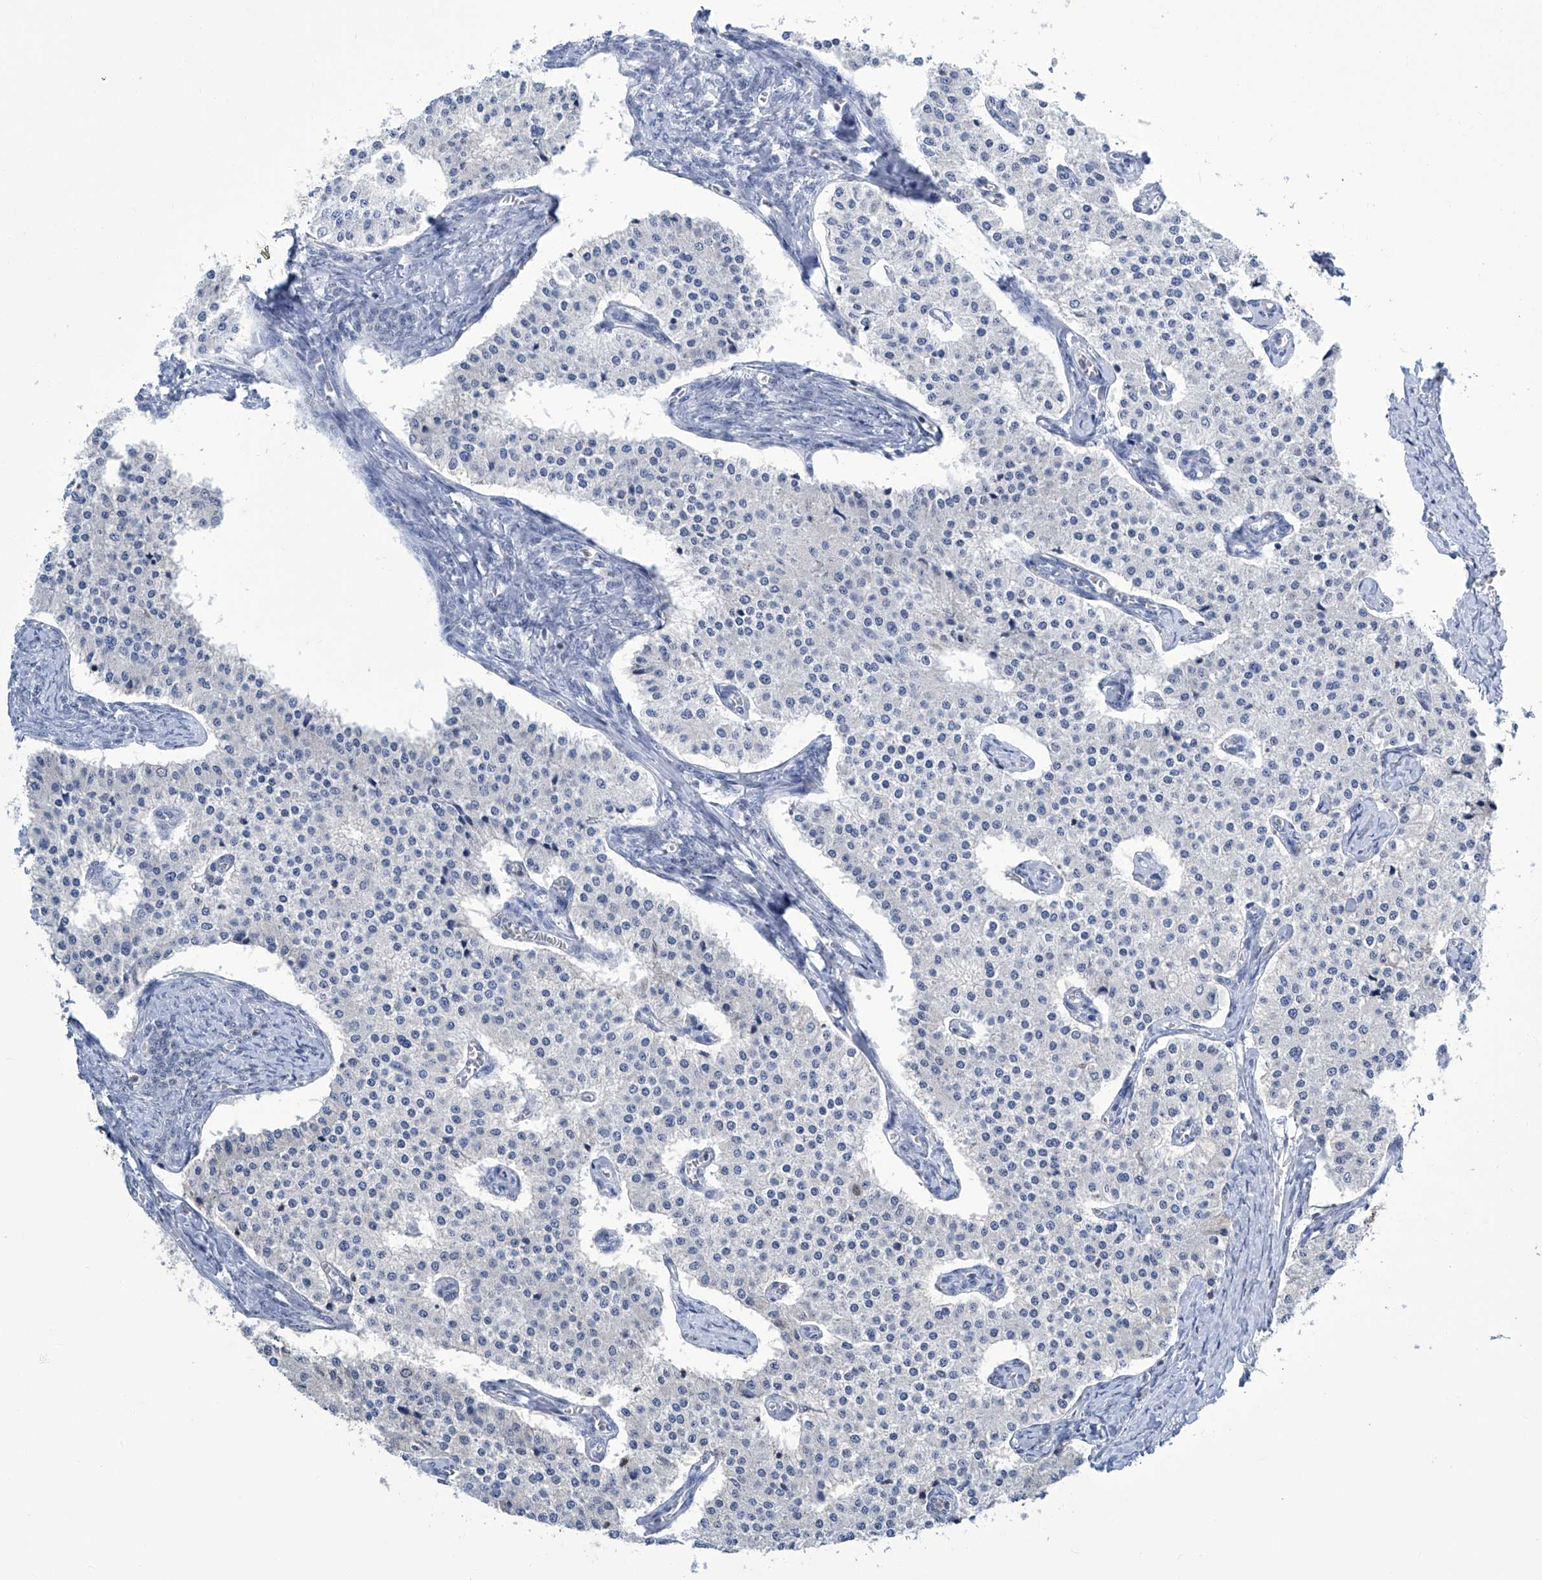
{"staining": {"intensity": "negative", "quantity": "none", "location": "none"}, "tissue": "carcinoid", "cell_type": "Tumor cells", "image_type": "cancer", "snomed": [{"axis": "morphology", "description": "Carcinoid, malignant, NOS"}, {"axis": "topography", "description": "Colon"}], "caption": "Immunohistochemistry (IHC) of carcinoid (malignant) displays no positivity in tumor cells.", "gene": "SREBF2", "patient": {"sex": "female", "age": 52}}